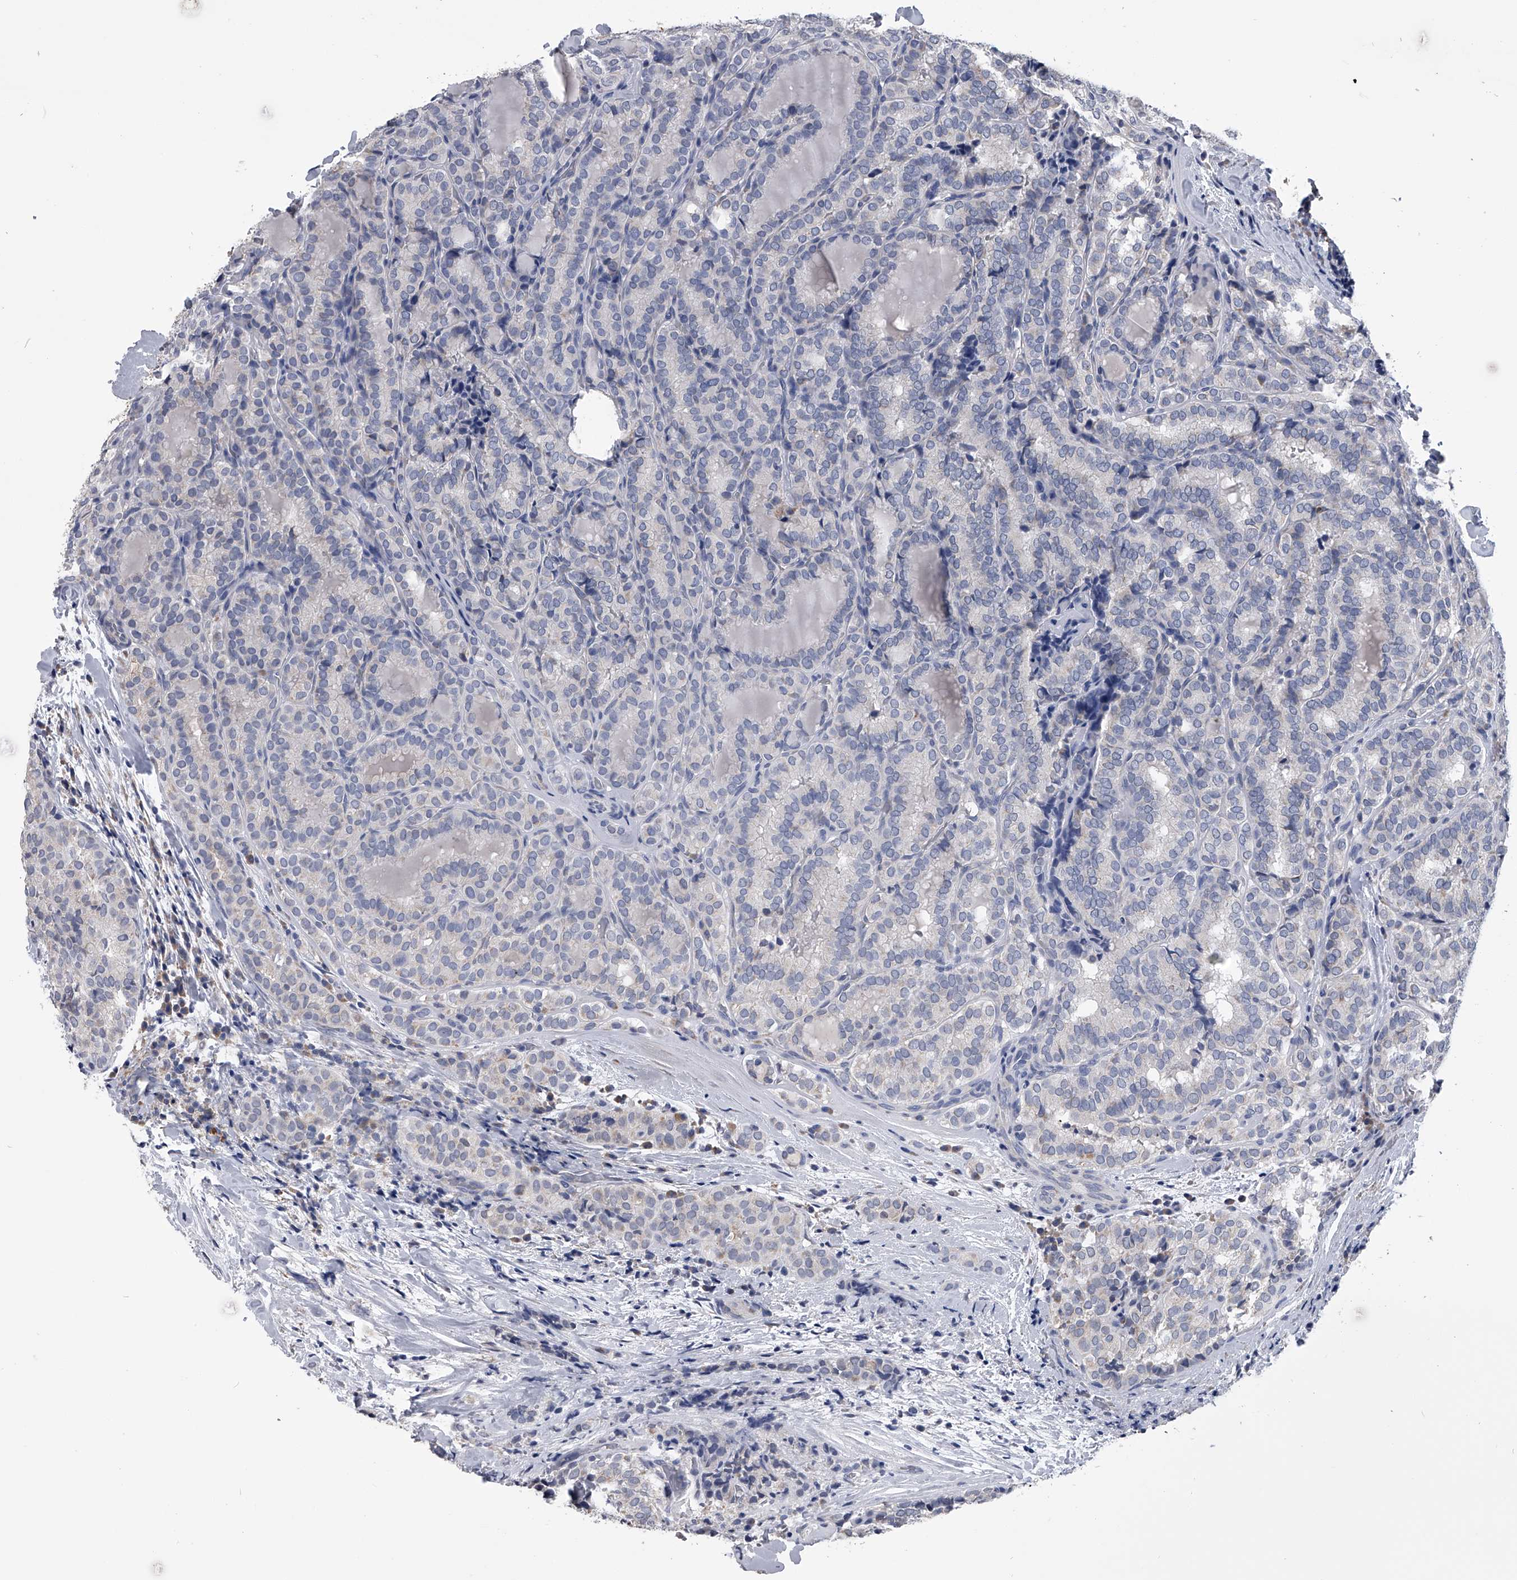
{"staining": {"intensity": "negative", "quantity": "none", "location": "none"}, "tissue": "thyroid cancer", "cell_type": "Tumor cells", "image_type": "cancer", "snomed": [{"axis": "morphology", "description": "Normal tissue, NOS"}, {"axis": "morphology", "description": "Papillary adenocarcinoma, NOS"}, {"axis": "topography", "description": "Thyroid gland"}], "caption": "Micrograph shows no protein staining in tumor cells of thyroid cancer tissue.", "gene": "OAT", "patient": {"sex": "female", "age": 30}}